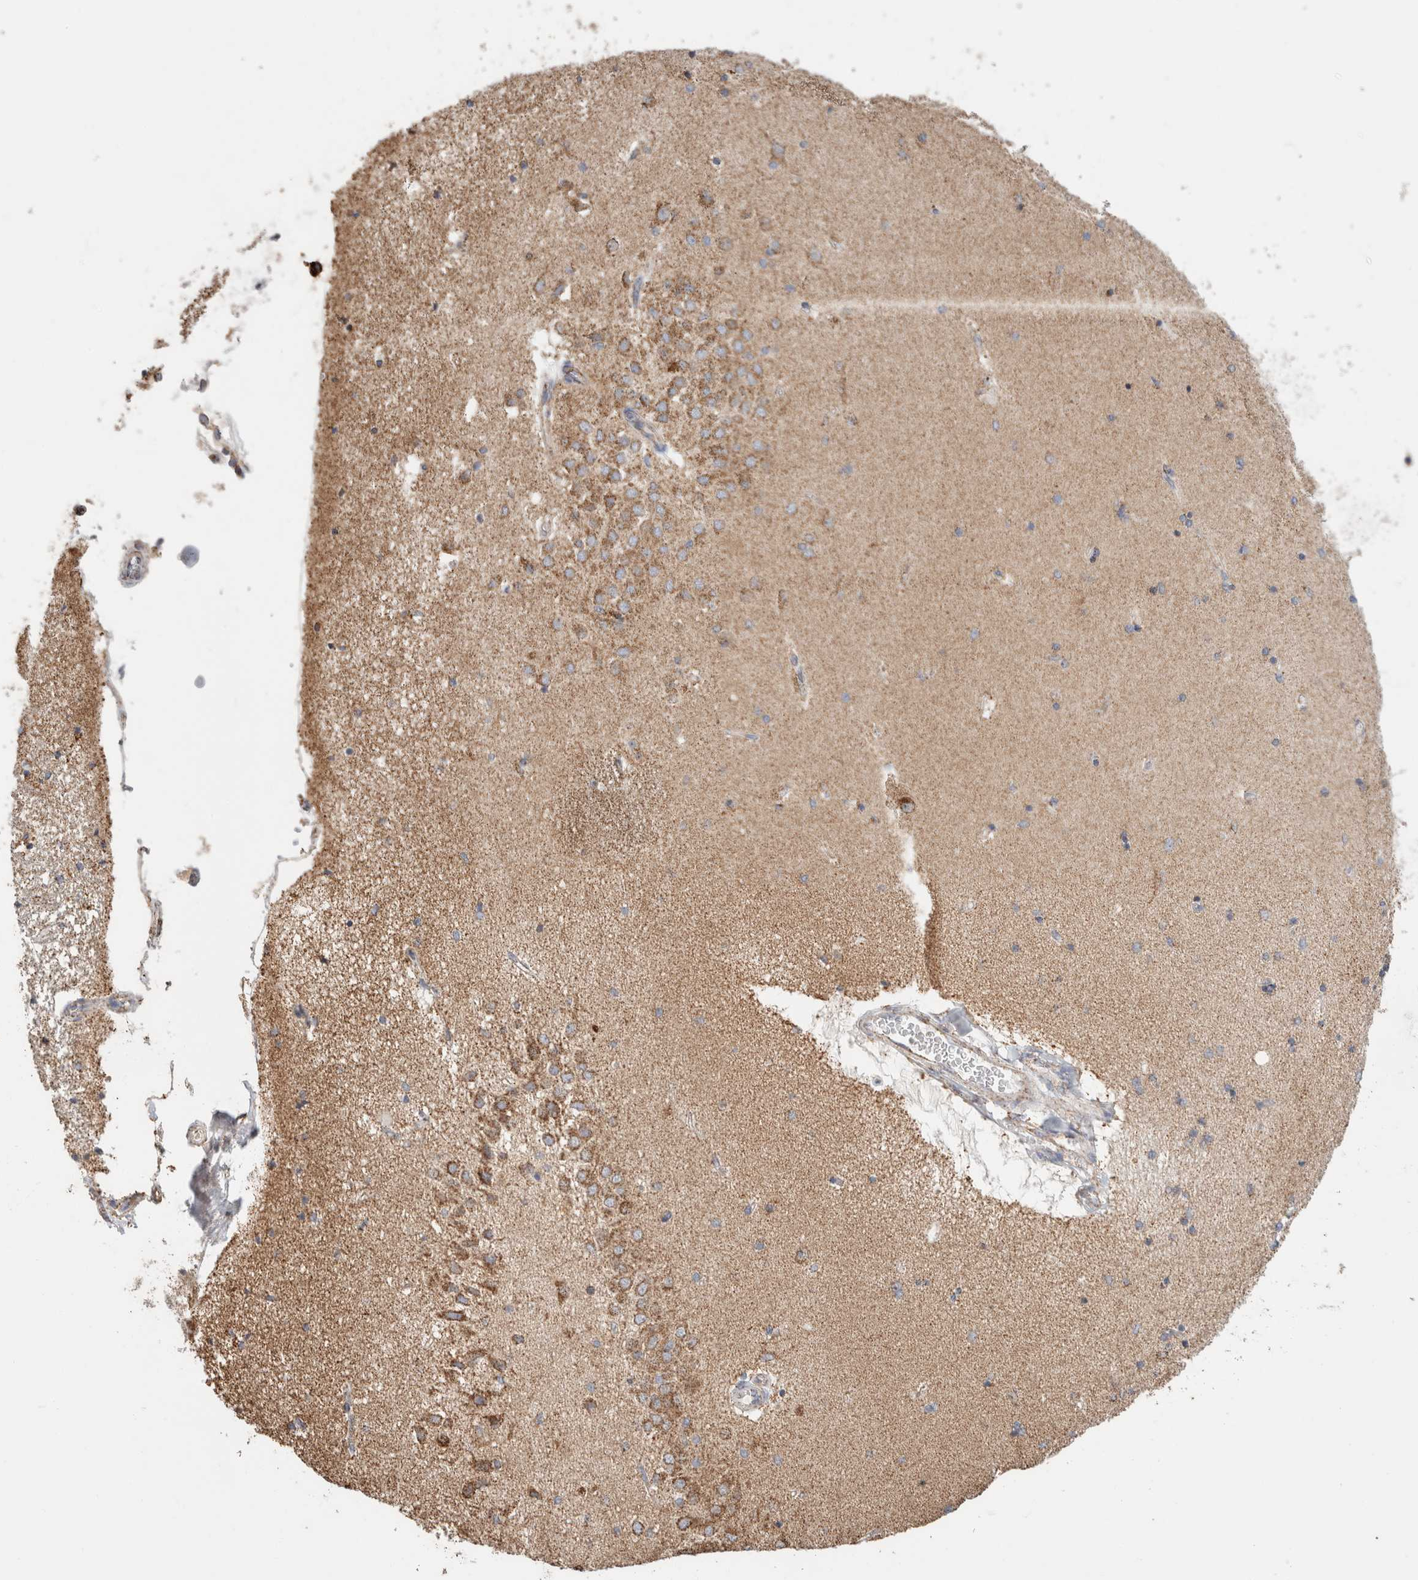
{"staining": {"intensity": "moderate", "quantity": "<25%", "location": "cytoplasmic/membranous,nuclear"}, "tissue": "hippocampus", "cell_type": "Glial cells", "image_type": "normal", "snomed": [{"axis": "morphology", "description": "Normal tissue, NOS"}, {"axis": "topography", "description": "Hippocampus"}], "caption": "Protein staining by immunohistochemistry (IHC) displays moderate cytoplasmic/membranous,nuclear staining in about <25% of glial cells in benign hippocampus.", "gene": "C1QBP", "patient": {"sex": "female", "age": 54}}